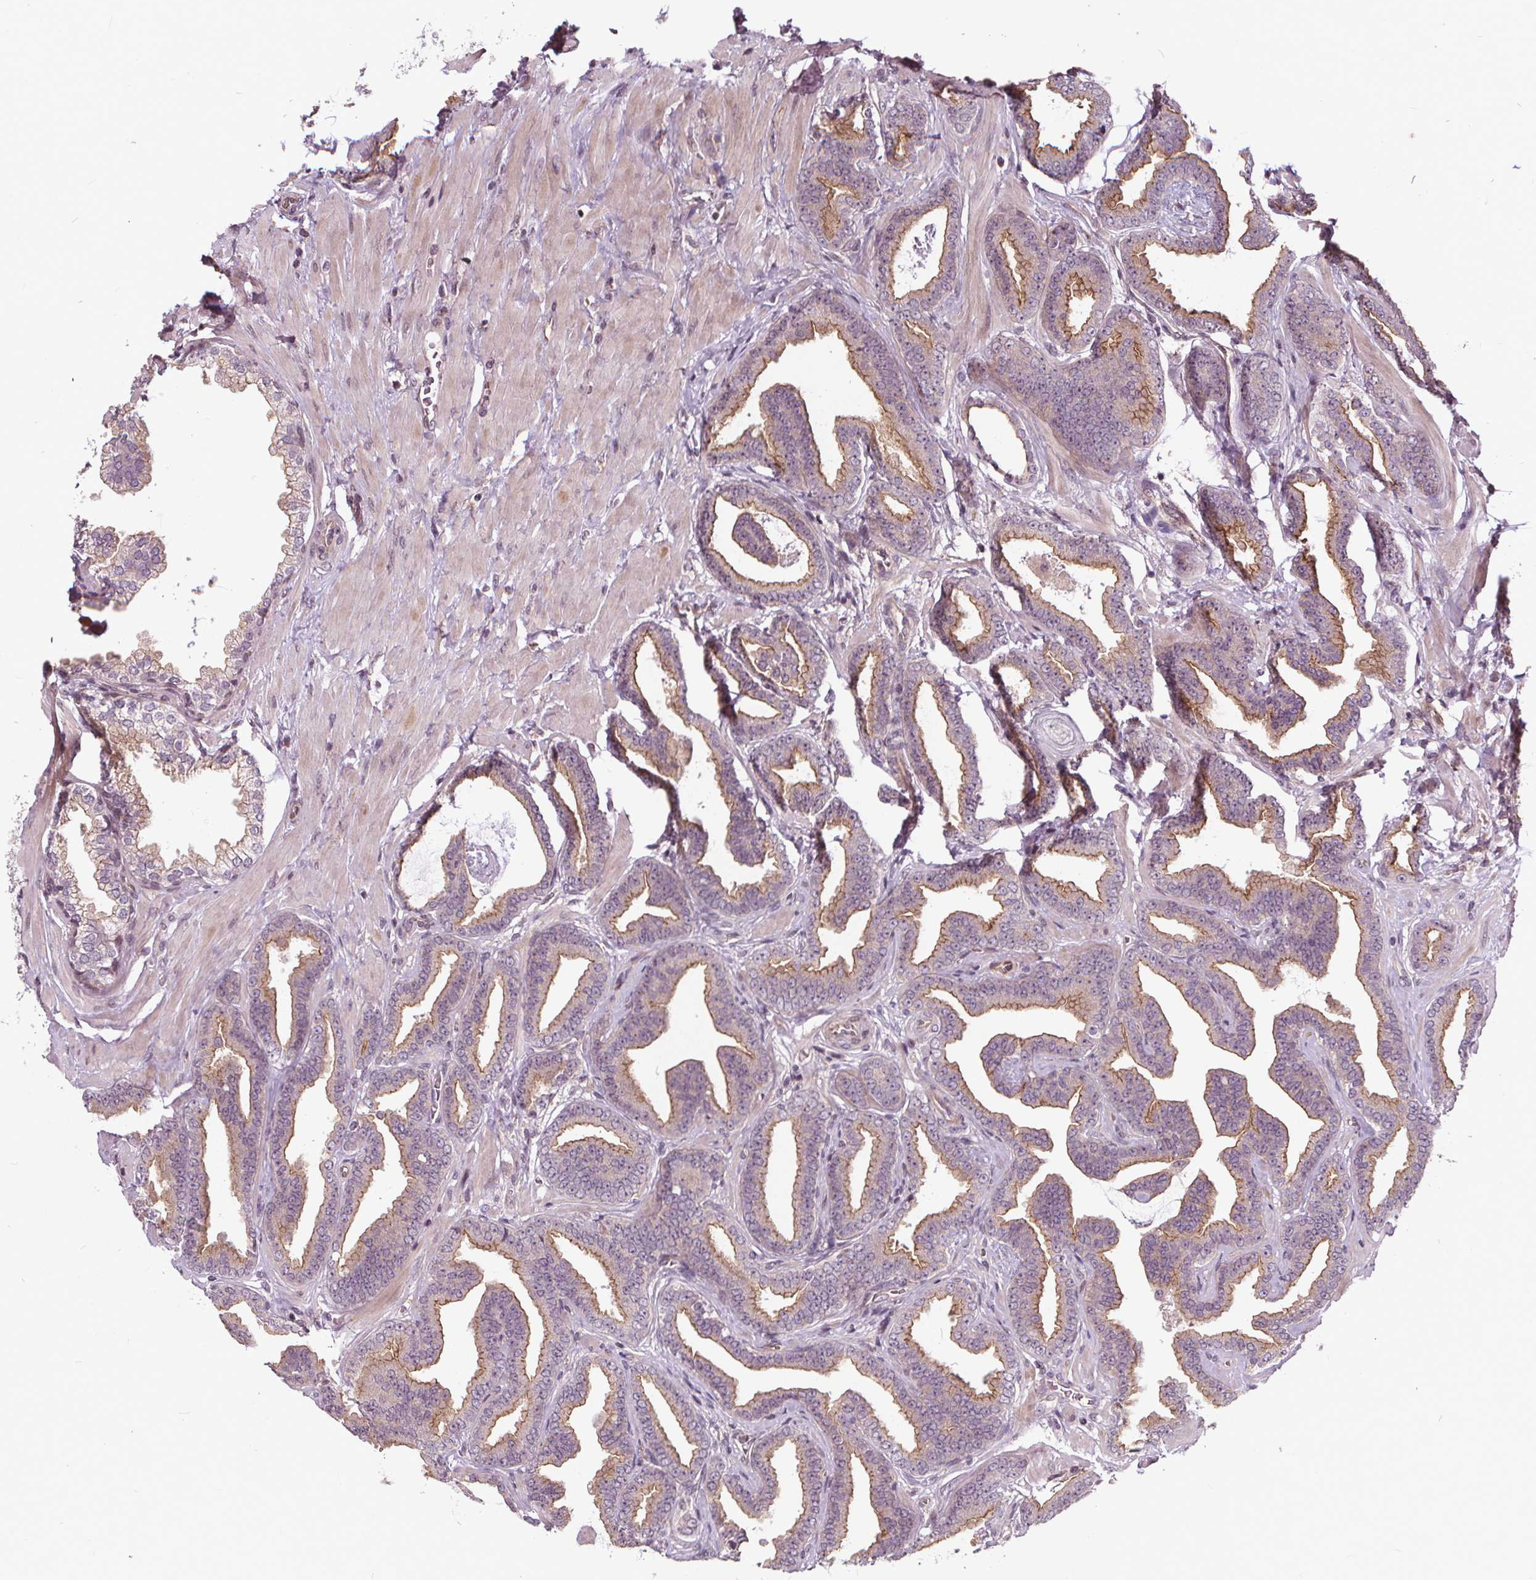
{"staining": {"intensity": "moderate", "quantity": ">75%", "location": "cytoplasmic/membranous"}, "tissue": "prostate cancer", "cell_type": "Tumor cells", "image_type": "cancer", "snomed": [{"axis": "morphology", "description": "Adenocarcinoma, Low grade"}, {"axis": "topography", "description": "Prostate"}], "caption": "Brown immunohistochemical staining in human adenocarcinoma (low-grade) (prostate) demonstrates moderate cytoplasmic/membranous positivity in approximately >75% of tumor cells. The staining was performed using DAB, with brown indicating positive protein expression. Nuclei are stained blue with hematoxylin.", "gene": "INPP5E", "patient": {"sex": "male", "age": 63}}